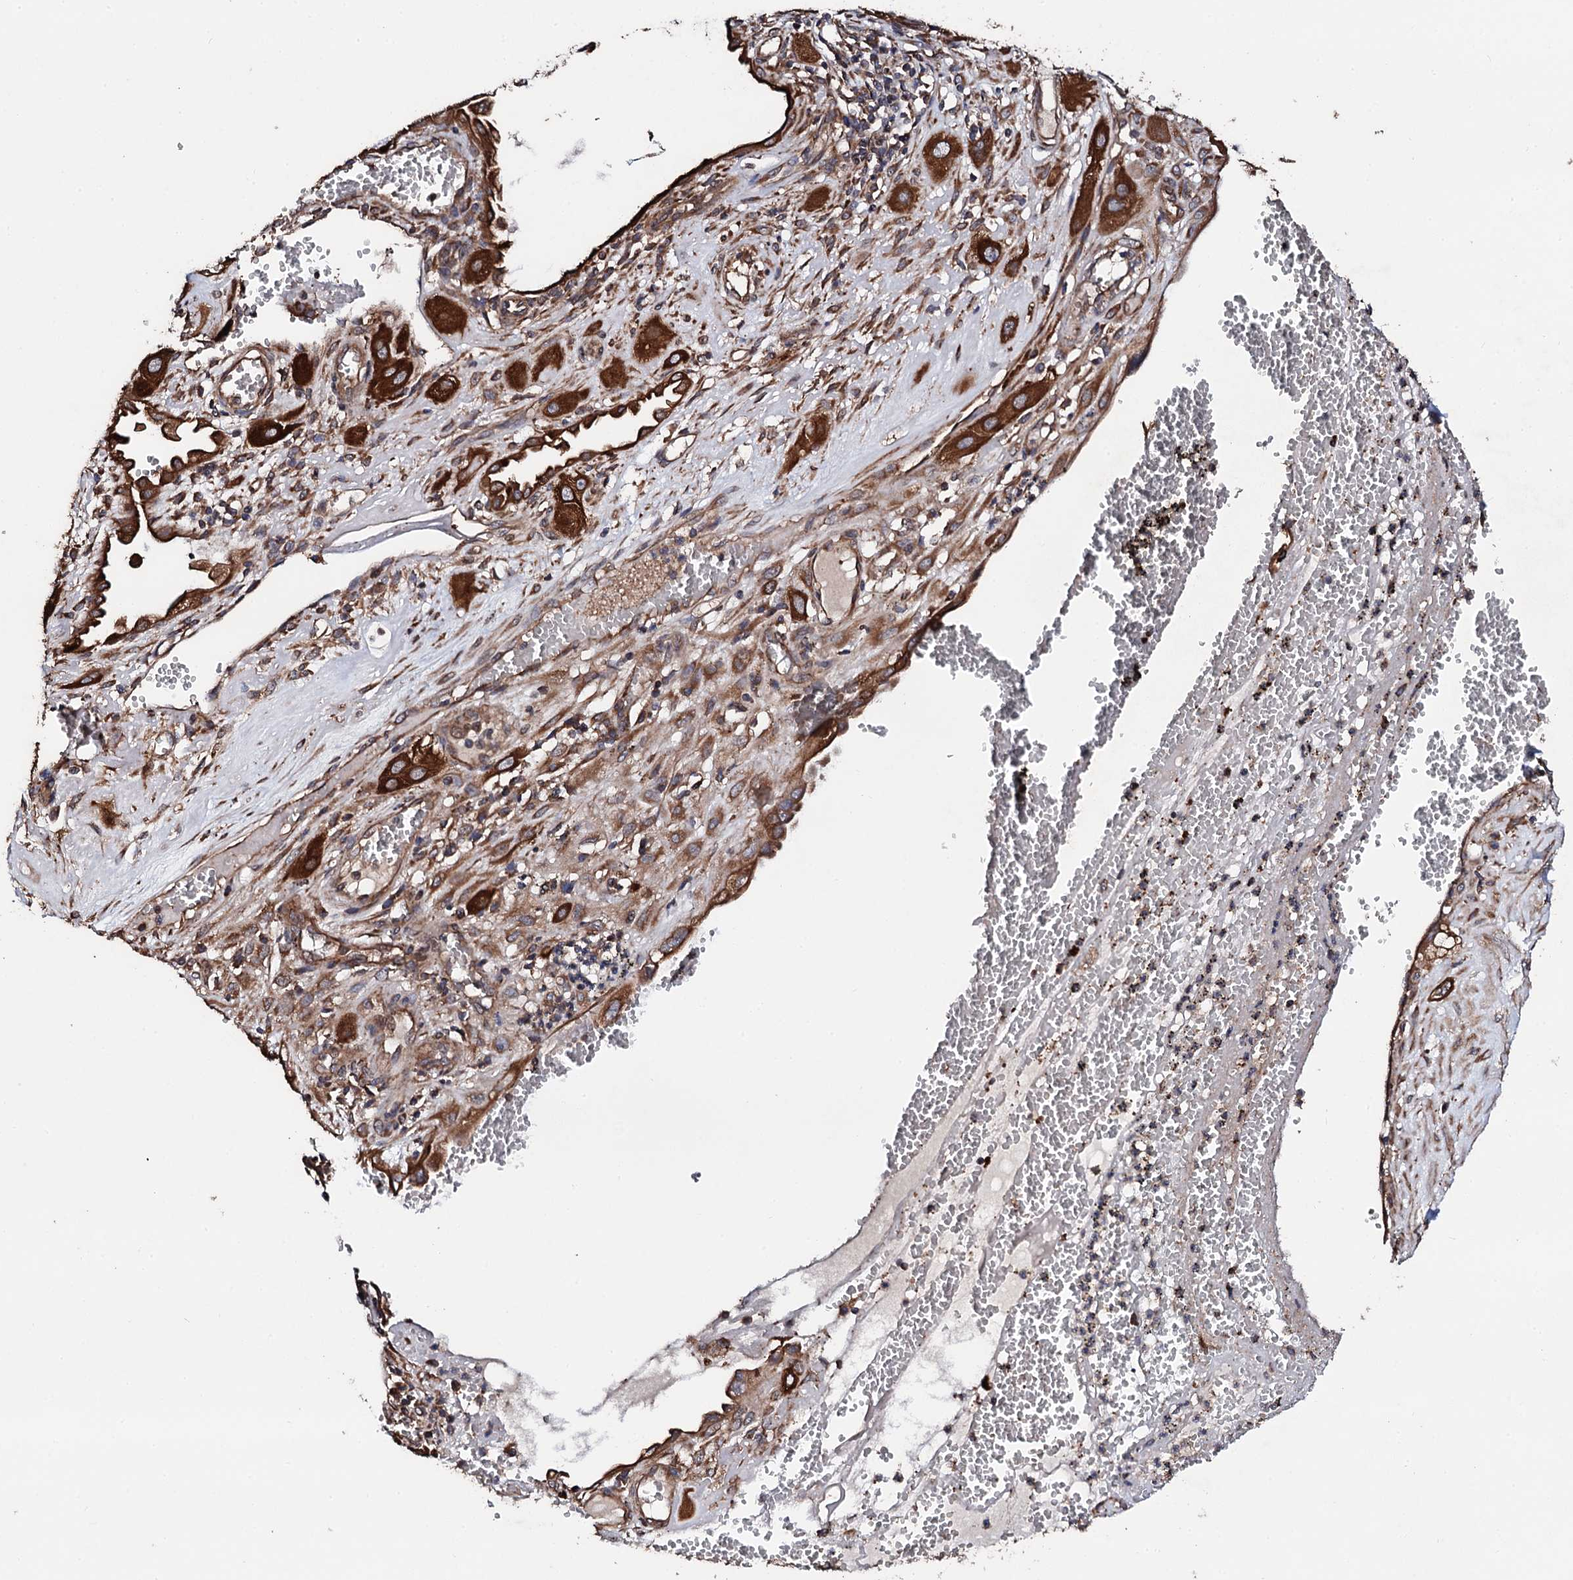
{"staining": {"intensity": "strong", "quantity": ">75%", "location": "cytoplasmic/membranous"}, "tissue": "cervical cancer", "cell_type": "Tumor cells", "image_type": "cancer", "snomed": [{"axis": "morphology", "description": "Squamous cell carcinoma, NOS"}, {"axis": "topography", "description": "Cervix"}], "caption": "Immunohistochemical staining of human cervical cancer shows high levels of strong cytoplasmic/membranous protein expression in about >75% of tumor cells.", "gene": "CKAP5", "patient": {"sex": "female", "age": 34}}